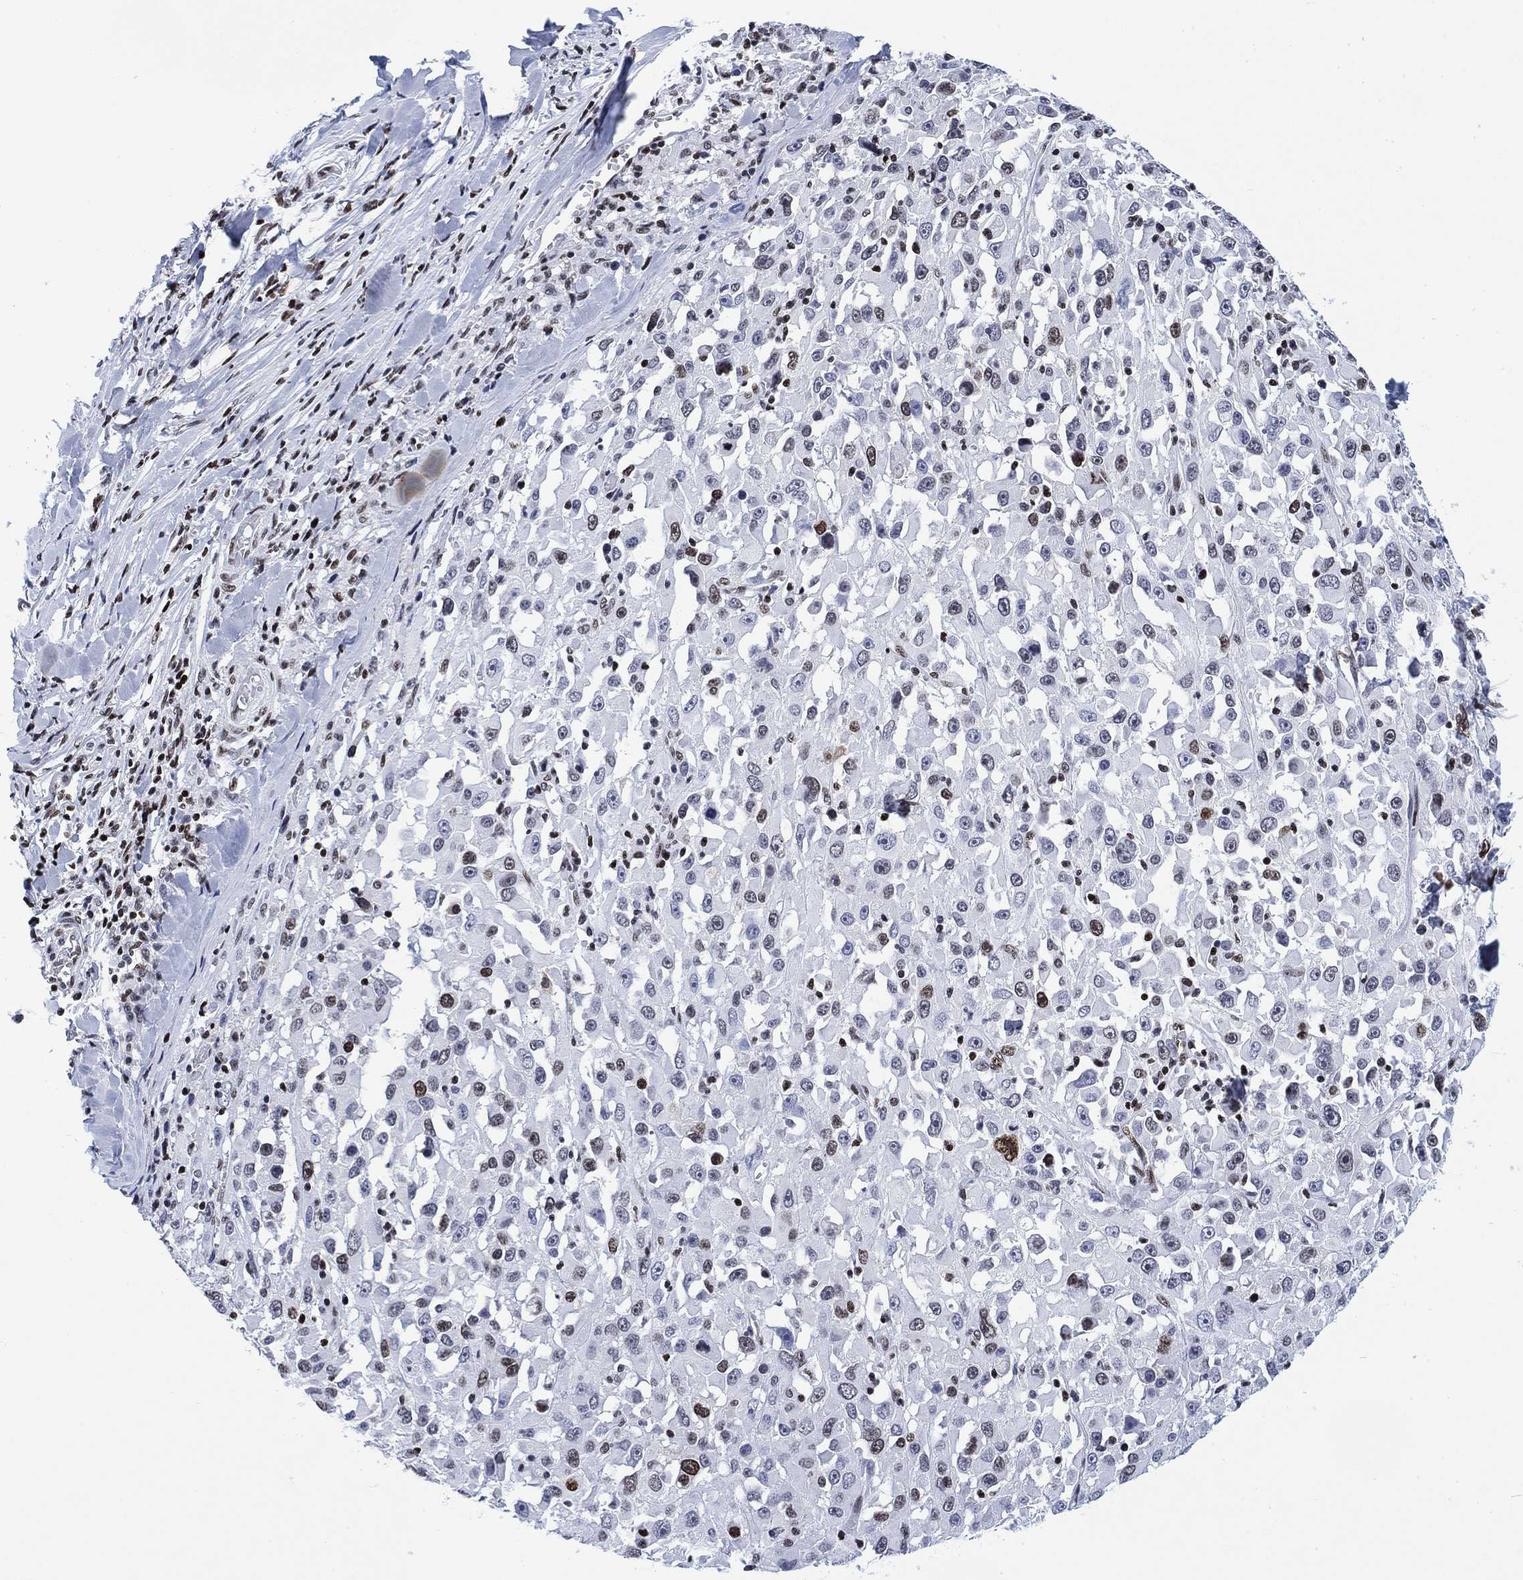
{"staining": {"intensity": "moderate", "quantity": "<25%", "location": "nuclear"}, "tissue": "melanoma", "cell_type": "Tumor cells", "image_type": "cancer", "snomed": [{"axis": "morphology", "description": "Malignant melanoma, Metastatic site"}, {"axis": "topography", "description": "Lymph node"}], "caption": "Human malignant melanoma (metastatic site) stained for a protein (brown) demonstrates moderate nuclear positive staining in about <25% of tumor cells.", "gene": "H1-10", "patient": {"sex": "male", "age": 50}}